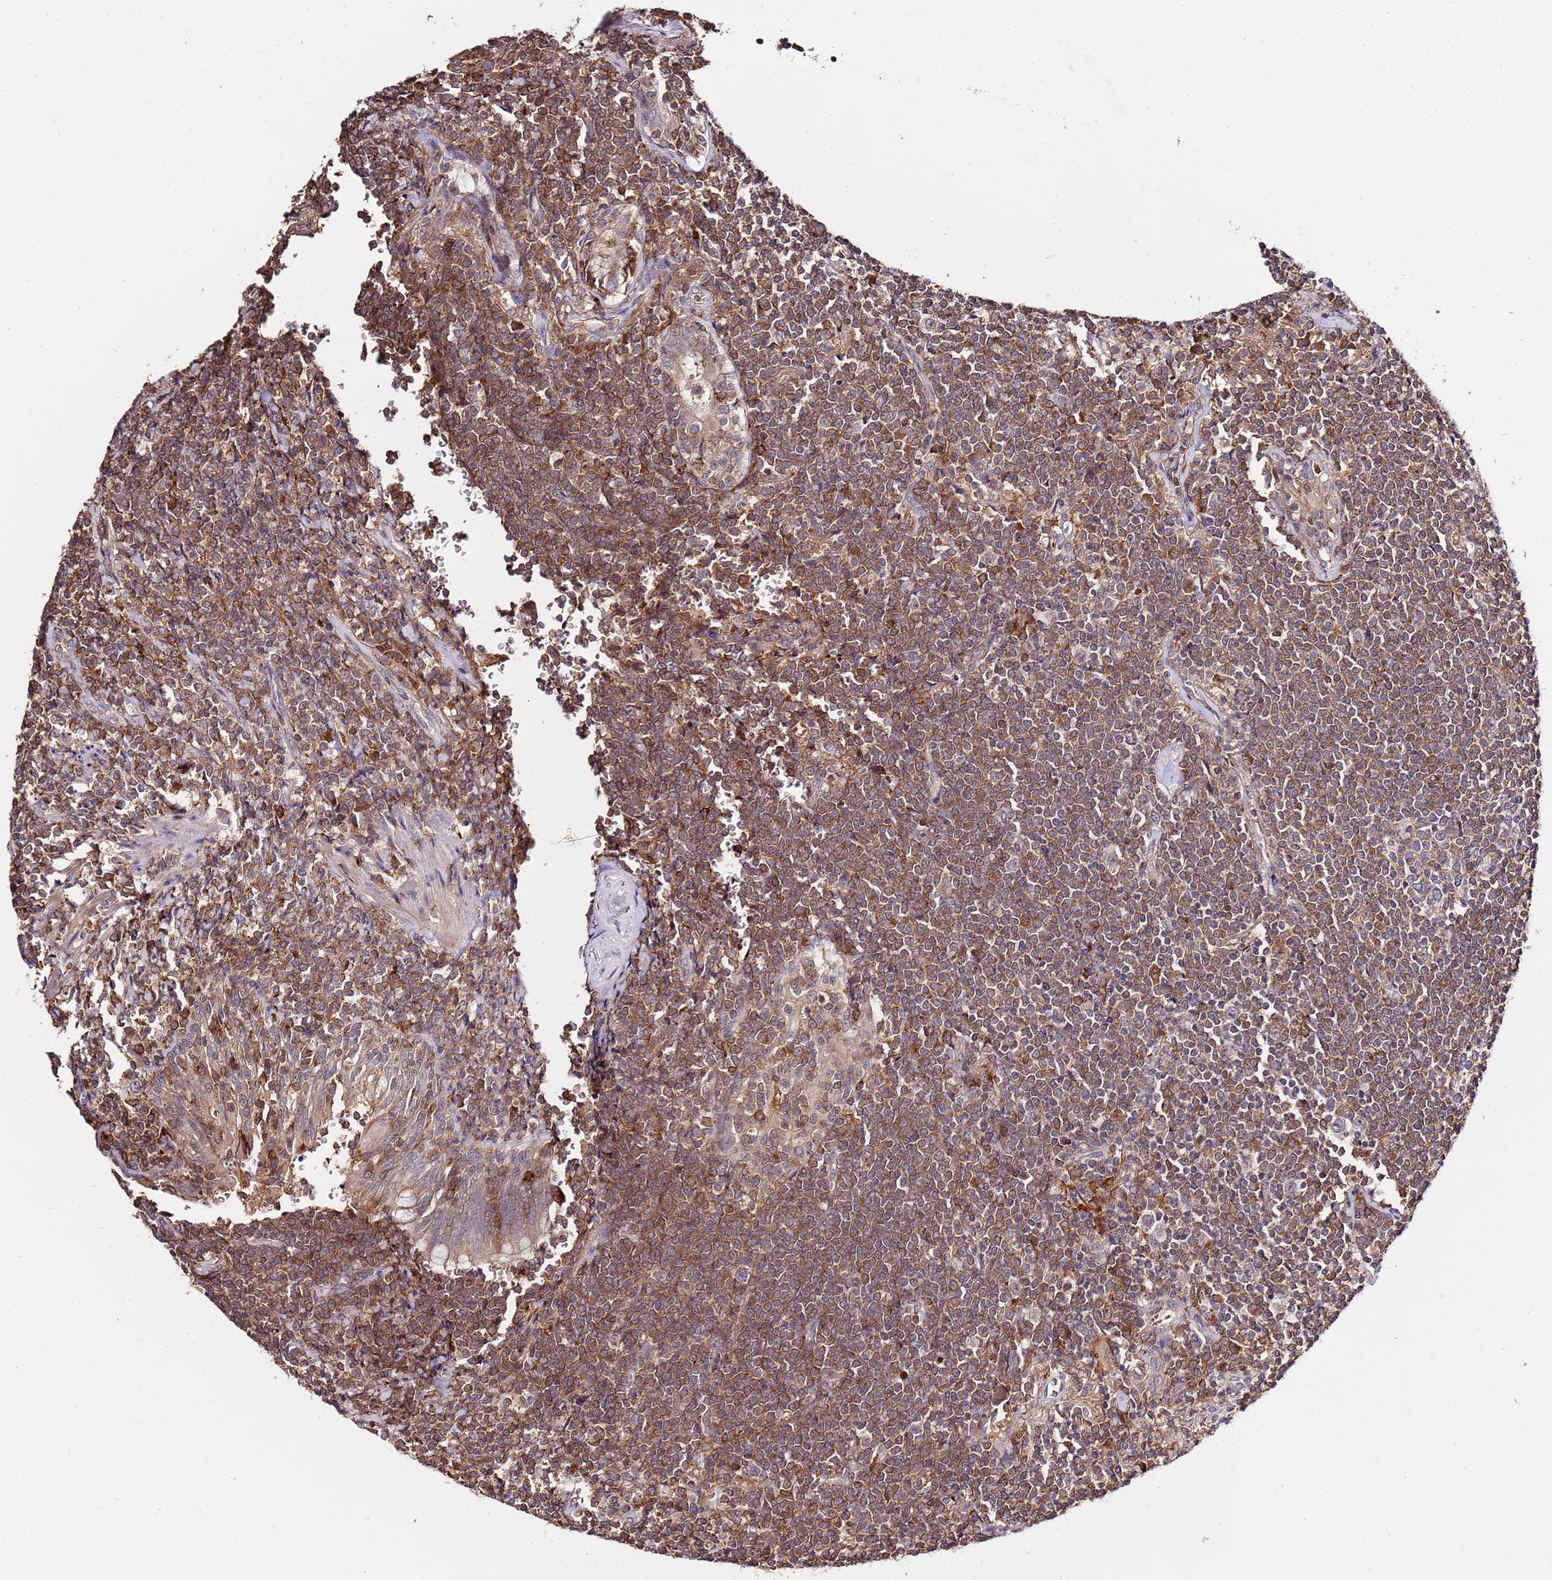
{"staining": {"intensity": "moderate", "quantity": ">75%", "location": "cytoplasmic/membranous"}, "tissue": "lymphoma", "cell_type": "Tumor cells", "image_type": "cancer", "snomed": [{"axis": "morphology", "description": "Malignant lymphoma, non-Hodgkin's type, Low grade"}, {"axis": "topography", "description": "Lung"}], "caption": "Immunohistochemistry (IHC) histopathology image of low-grade malignant lymphoma, non-Hodgkin's type stained for a protein (brown), which demonstrates medium levels of moderate cytoplasmic/membranous expression in about >75% of tumor cells.", "gene": "ZNF624", "patient": {"sex": "female", "age": 71}}